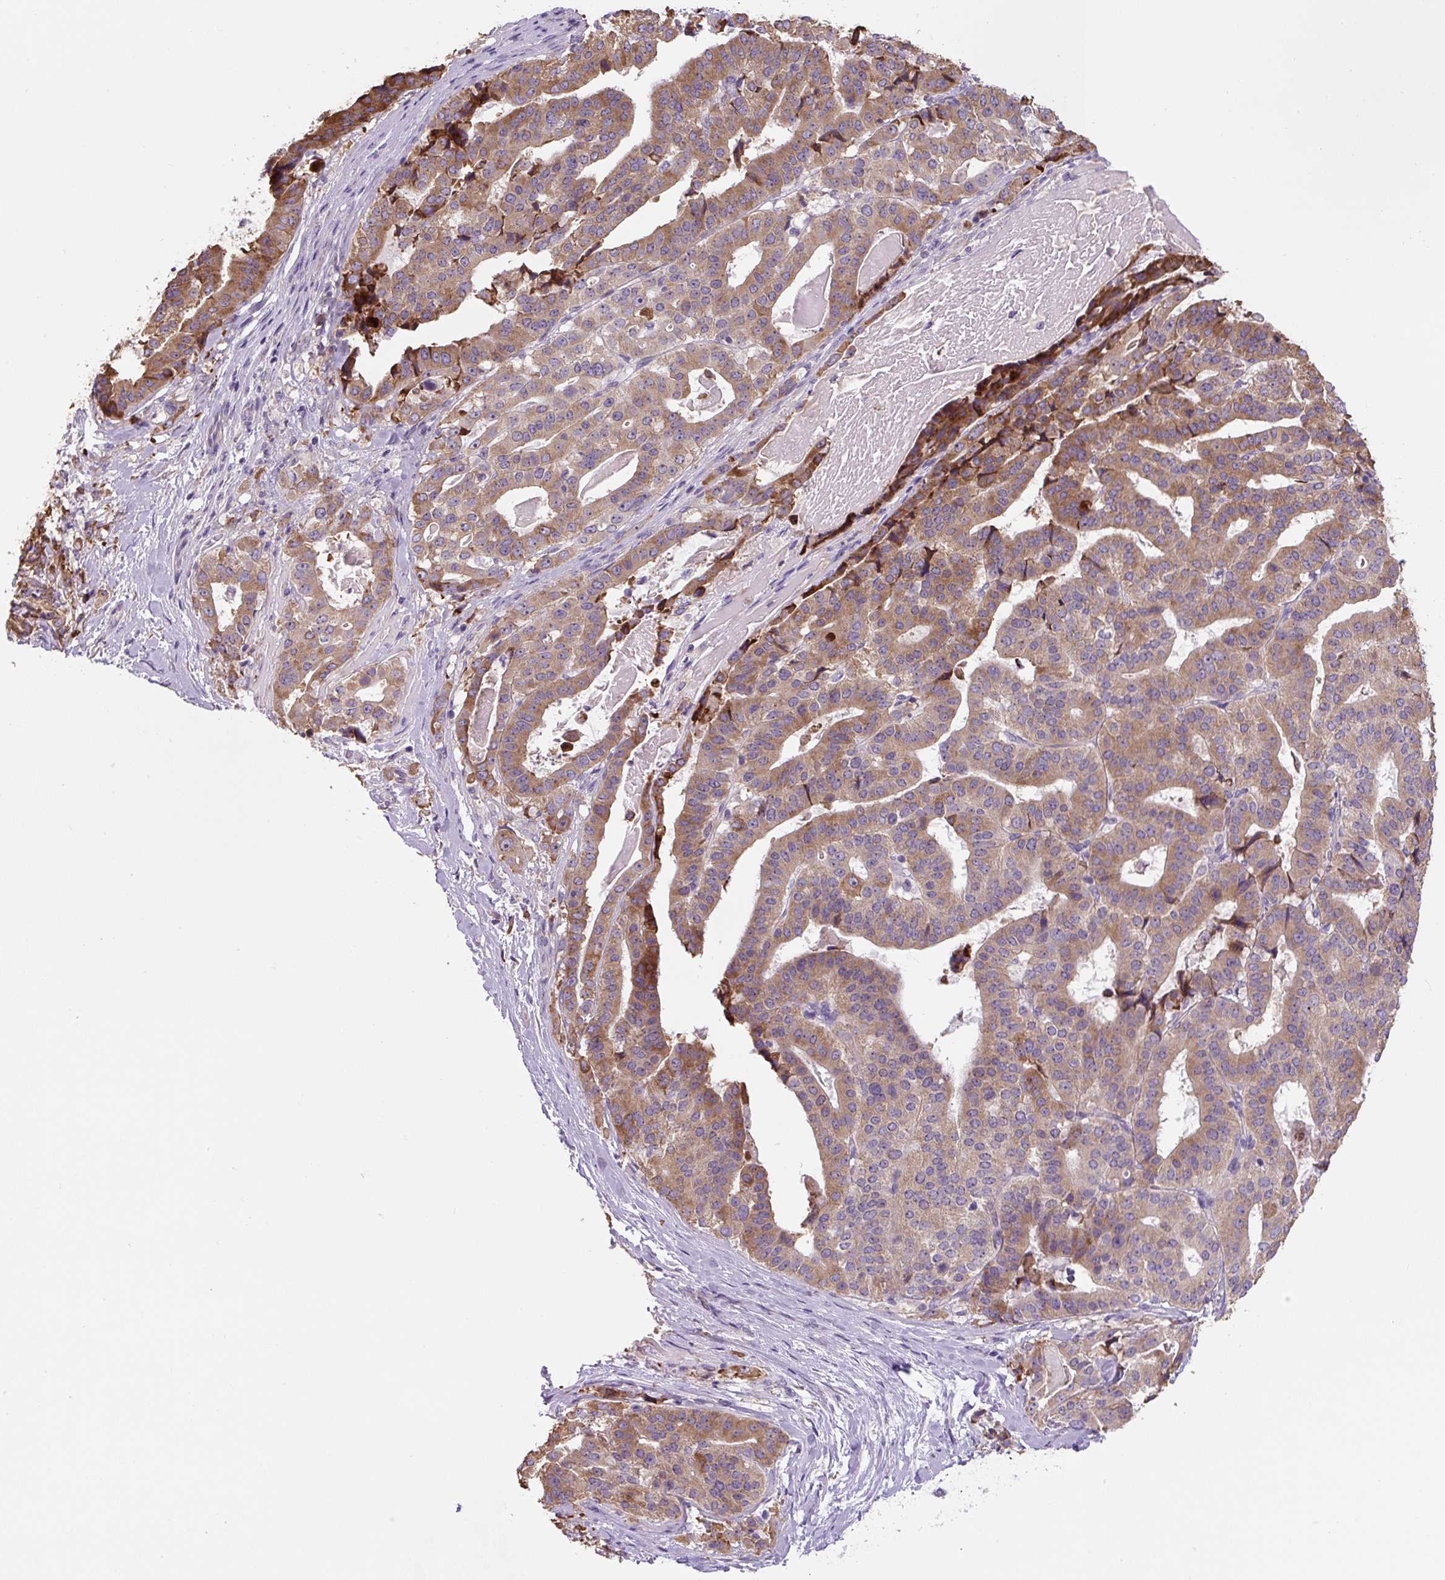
{"staining": {"intensity": "moderate", "quantity": ">75%", "location": "cytoplasmic/membranous"}, "tissue": "stomach cancer", "cell_type": "Tumor cells", "image_type": "cancer", "snomed": [{"axis": "morphology", "description": "Adenocarcinoma, NOS"}, {"axis": "topography", "description": "Stomach"}], "caption": "Stomach cancer (adenocarcinoma) stained for a protein (brown) shows moderate cytoplasmic/membranous positive staining in about >75% of tumor cells.", "gene": "FZD5", "patient": {"sex": "male", "age": 48}}